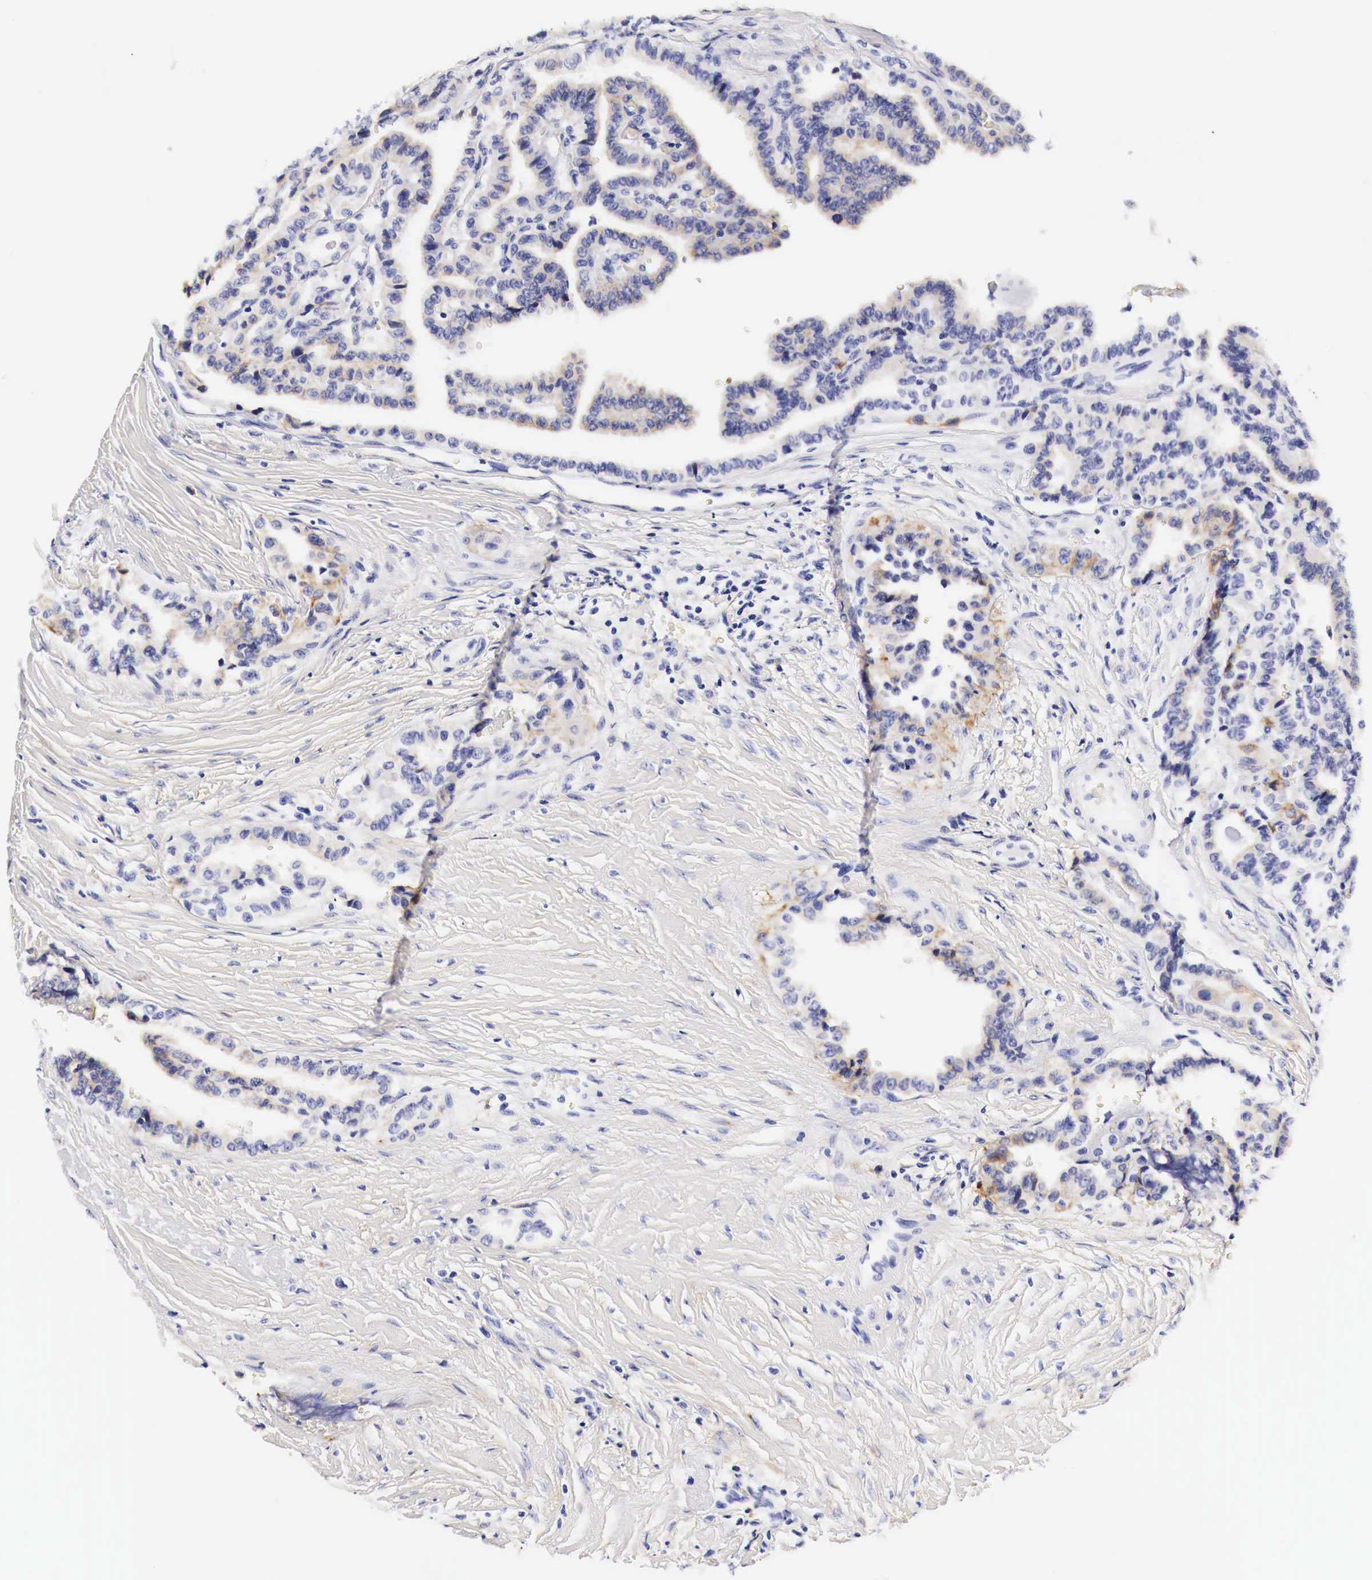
{"staining": {"intensity": "negative", "quantity": "none", "location": "none"}, "tissue": "thyroid cancer", "cell_type": "Tumor cells", "image_type": "cancer", "snomed": [{"axis": "morphology", "description": "Papillary adenocarcinoma, NOS"}, {"axis": "topography", "description": "Thyroid gland"}], "caption": "Tumor cells are negative for protein expression in human papillary adenocarcinoma (thyroid). Brightfield microscopy of immunohistochemistry (IHC) stained with DAB (brown) and hematoxylin (blue), captured at high magnification.", "gene": "EGFR", "patient": {"sex": "male", "age": 87}}